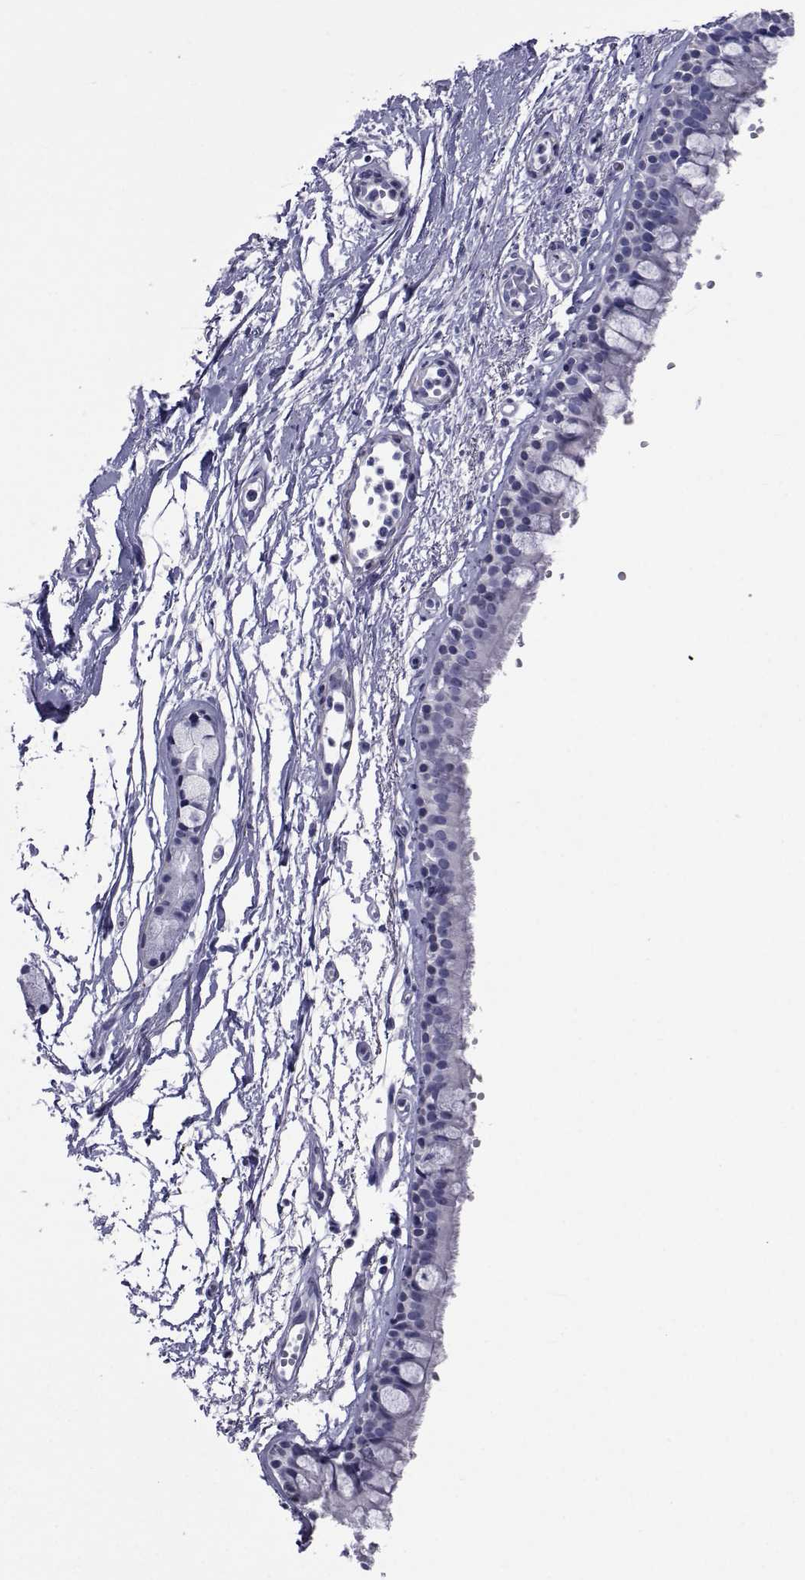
{"staining": {"intensity": "negative", "quantity": "none", "location": "none"}, "tissue": "bronchus", "cell_type": "Respiratory epithelial cells", "image_type": "normal", "snomed": [{"axis": "morphology", "description": "Normal tissue, NOS"}, {"axis": "topography", "description": "Cartilage tissue"}, {"axis": "topography", "description": "Bronchus"}], "caption": "A high-resolution histopathology image shows IHC staining of unremarkable bronchus, which reveals no significant expression in respiratory epithelial cells. (Stains: DAB immunohistochemistry (IHC) with hematoxylin counter stain, Microscopy: brightfield microscopy at high magnification).", "gene": "GKAP1", "patient": {"sex": "male", "age": 66}}